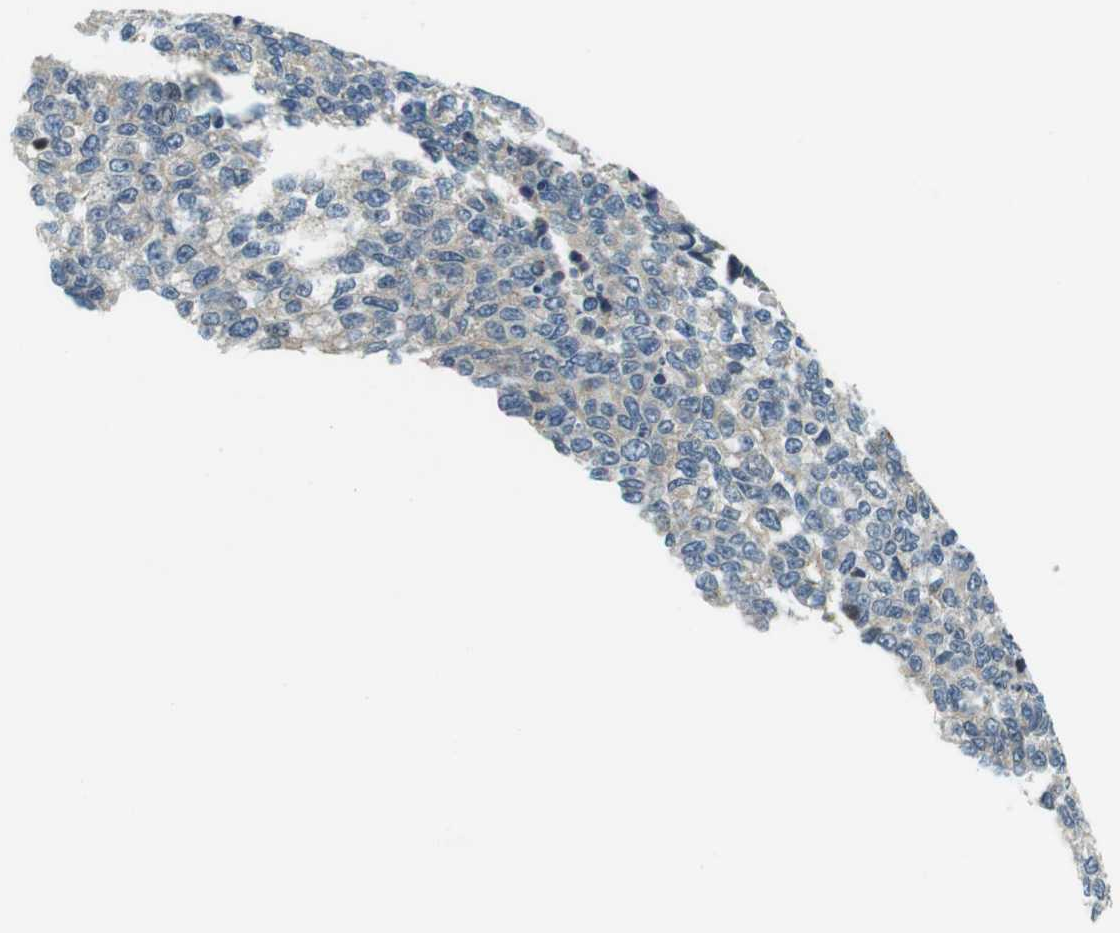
{"staining": {"intensity": "negative", "quantity": "none", "location": "none"}, "tissue": "lung cancer", "cell_type": "Tumor cells", "image_type": "cancer", "snomed": [{"axis": "morphology", "description": "Adenocarcinoma, NOS"}, {"axis": "topography", "description": "Lung"}], "caption": "A histopathology image of human lung adenocarcinoma is negative for staining in tumor cells.", "gene": "PALD1", "patient": {"sex": "male", "age": 49}}